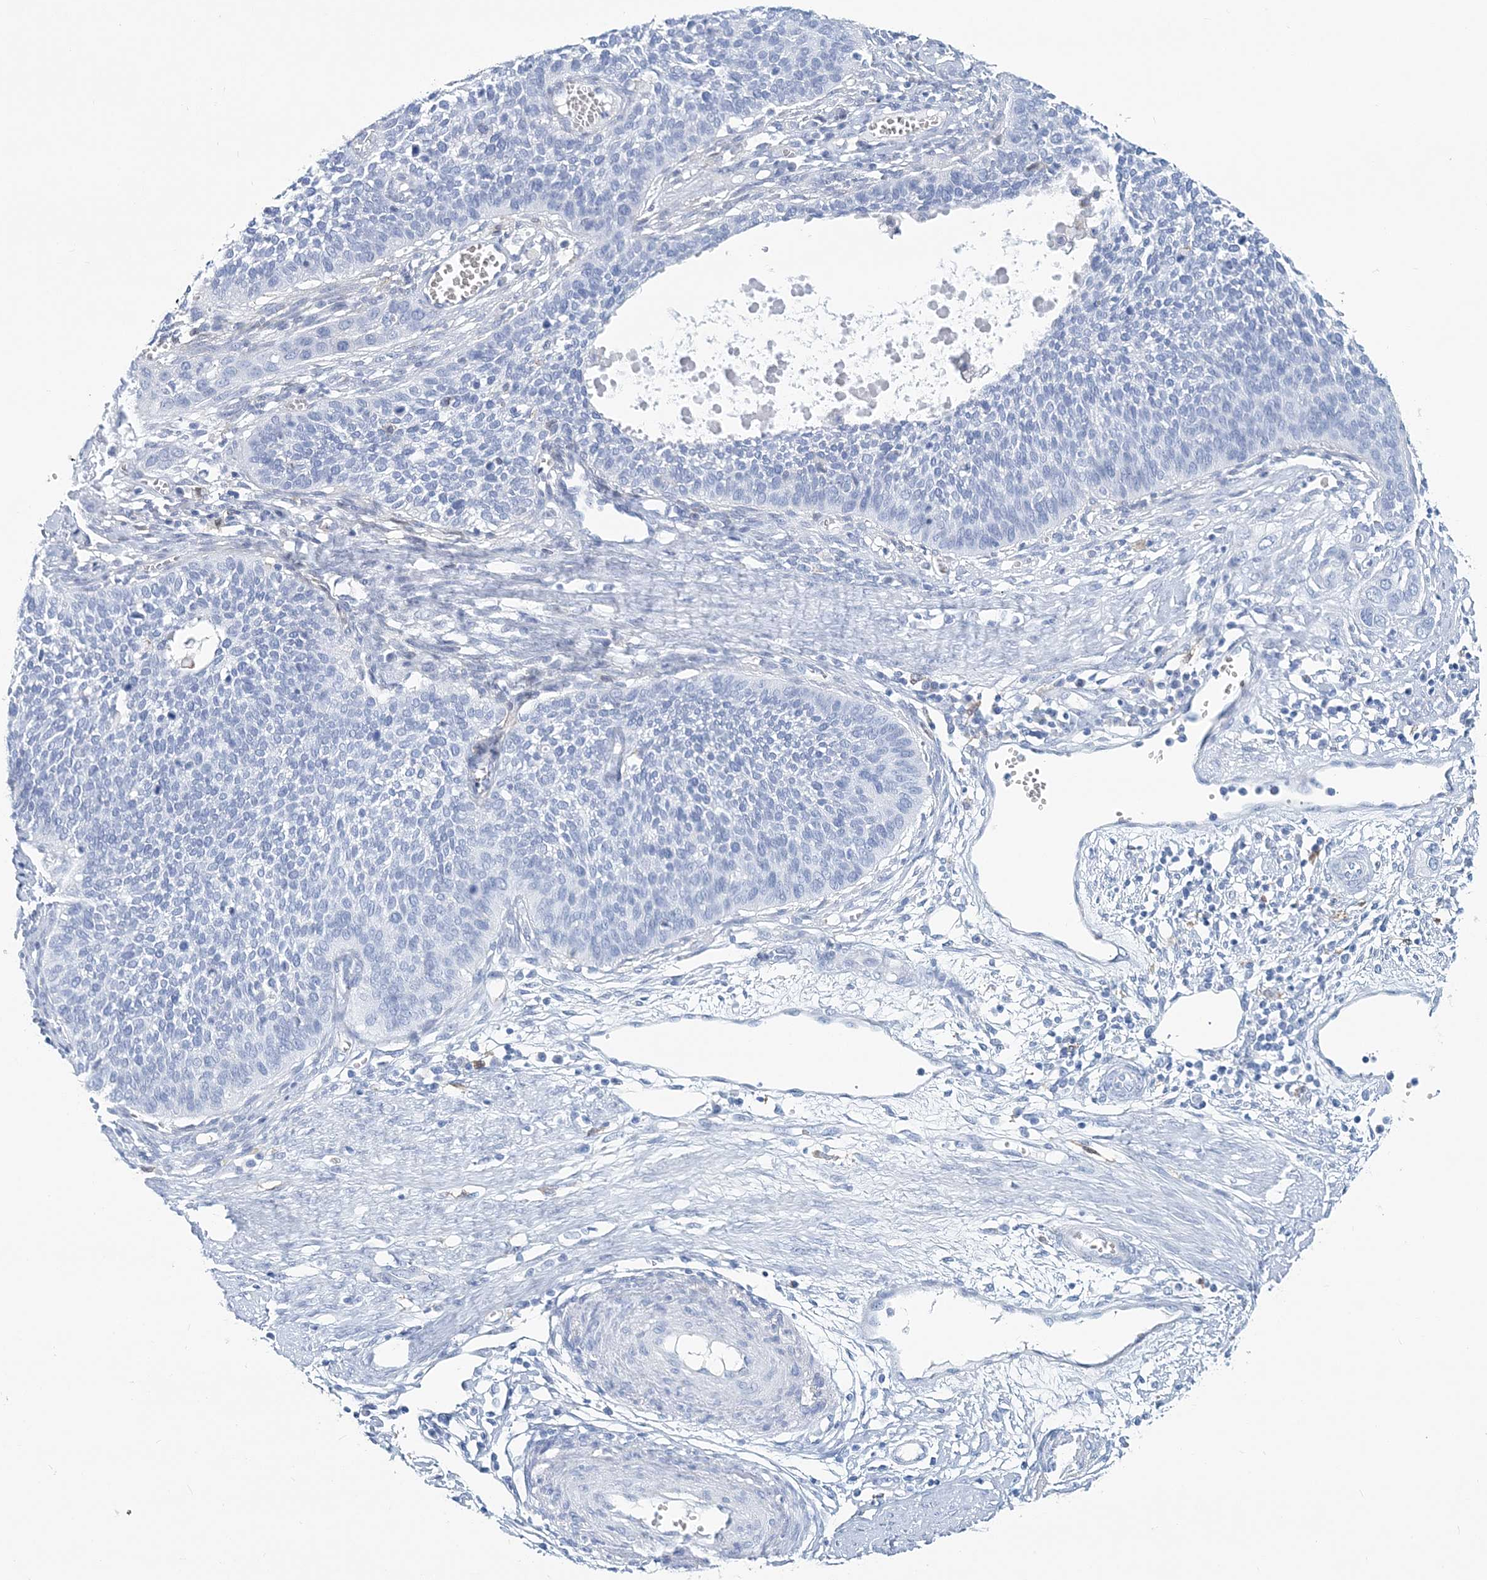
{"staining": {"intensity": "negative", "quantity": "none", "location": "none"}, "tissue": "cervical cancer", "cell_type": "Tumor cells", "image_type": "cancer", "snomed": [{"axis": "morphology", "description": "Squamous cell carcinoma, NOS"}, {"axis": "topography", "description": "Cervix"}], "caption": "A micrograph of human squamous cell carcinoma (cervical) is negative for staining in tumor cells. (Brightfield microscopy of DAB immunohistochemistry at high magnification).", "gene": "NKX6-1", "patient": {"sex": "female", "age": 34}}